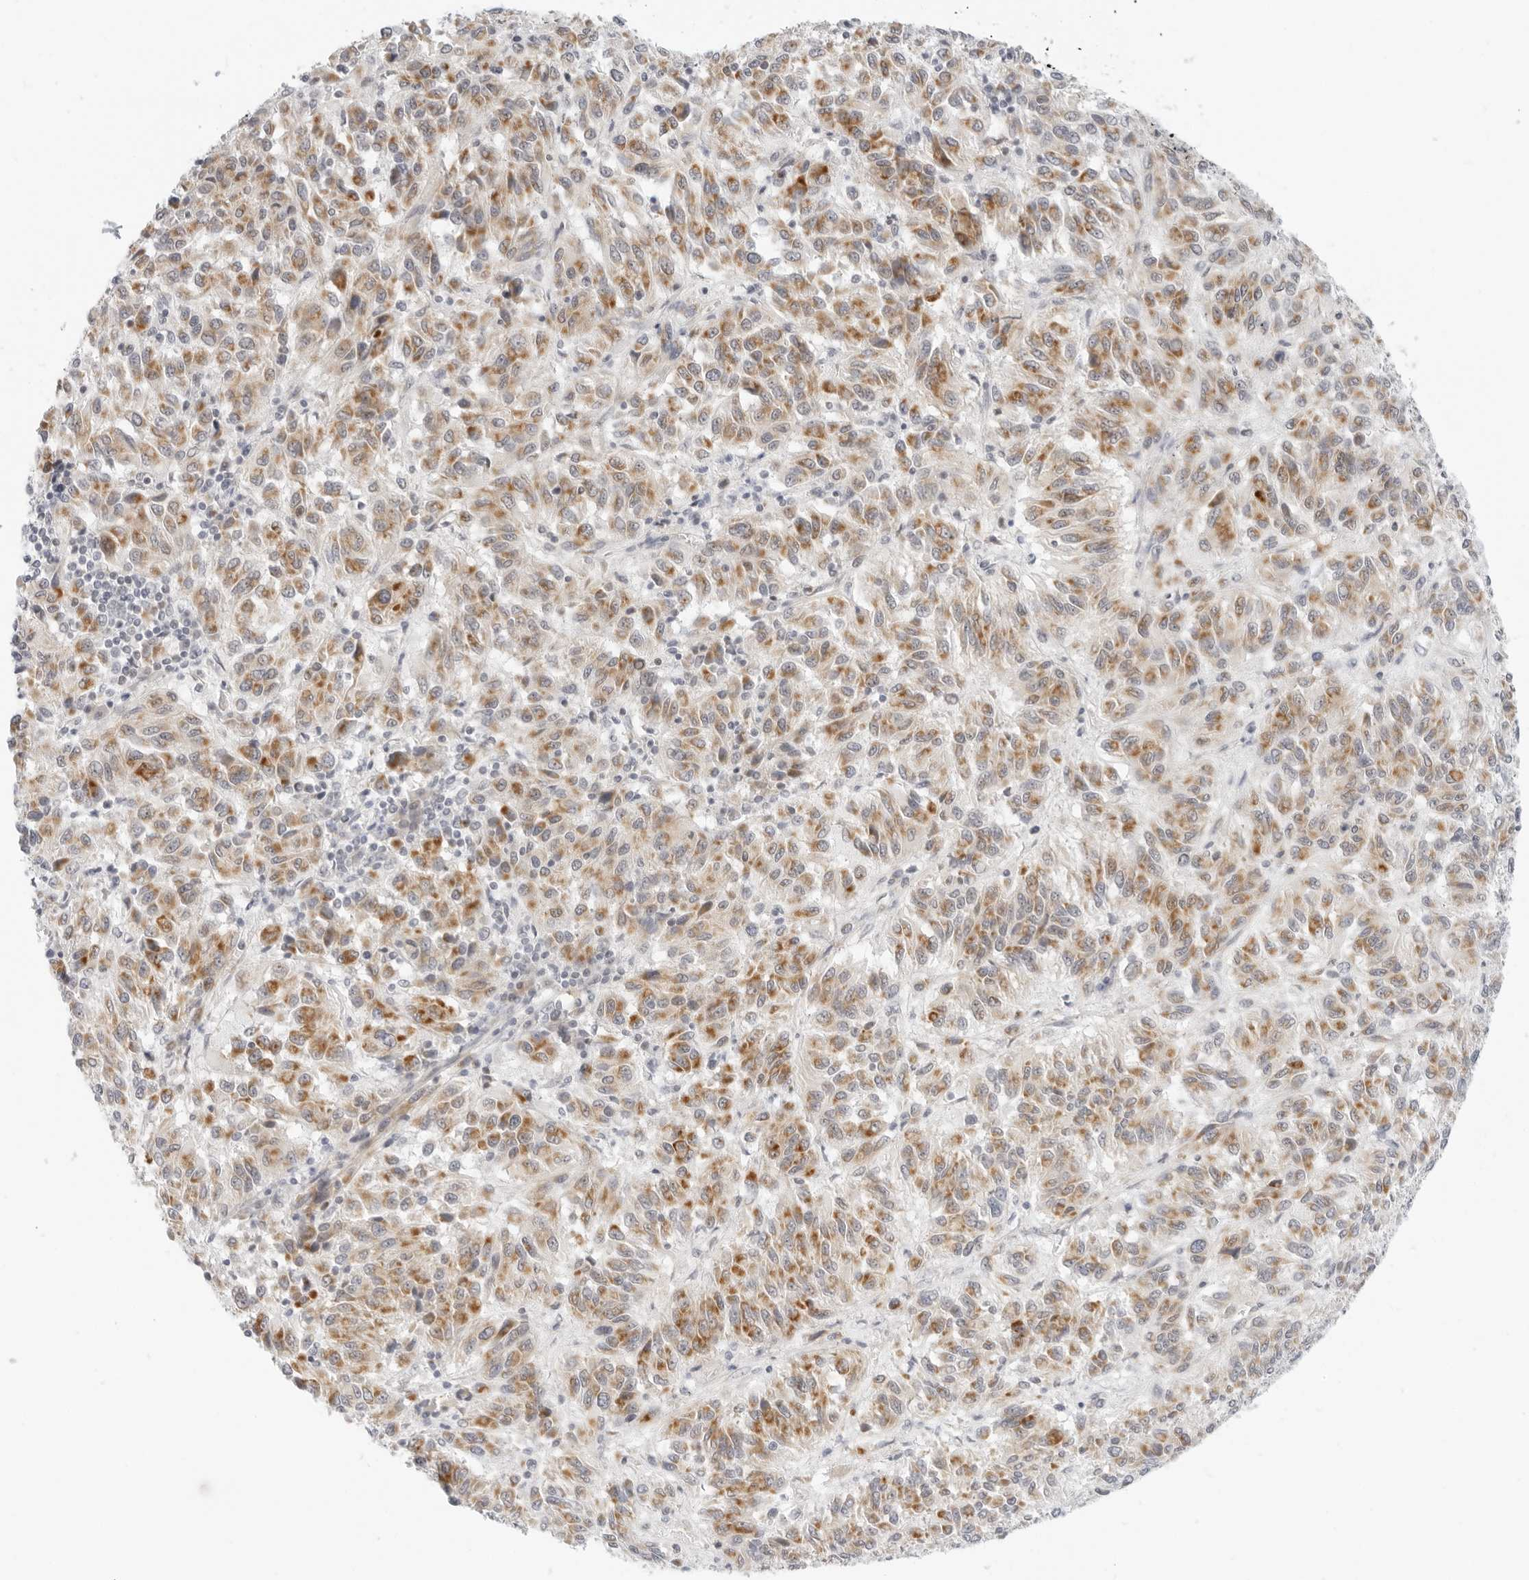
{"staining": {"intensity": "moderate", "quantity": ">75%", "location": "cytoplasmic/membranous"}, "tissue": "melanoma", "cell_type": "Tumor cells", "image_type": "cancer", "snomed": [{"axis": "morphology", "description": "Malignant melanoma, Metastatic site"}, {"axis": "topography", "description": "Lung"}], "caption": "IHC photomicrograph of neoplastic tissue: melanoma stained using immunohistochemistry (IHC) reveals medium levels of moderate protein expression localized specifically in the cytoplasmic/membranous of tumor cells, appearing as a cytoplasmic/membranous brown color.", "gene": "RC3H1", "patient": {"sex": "male", "age": 64}}